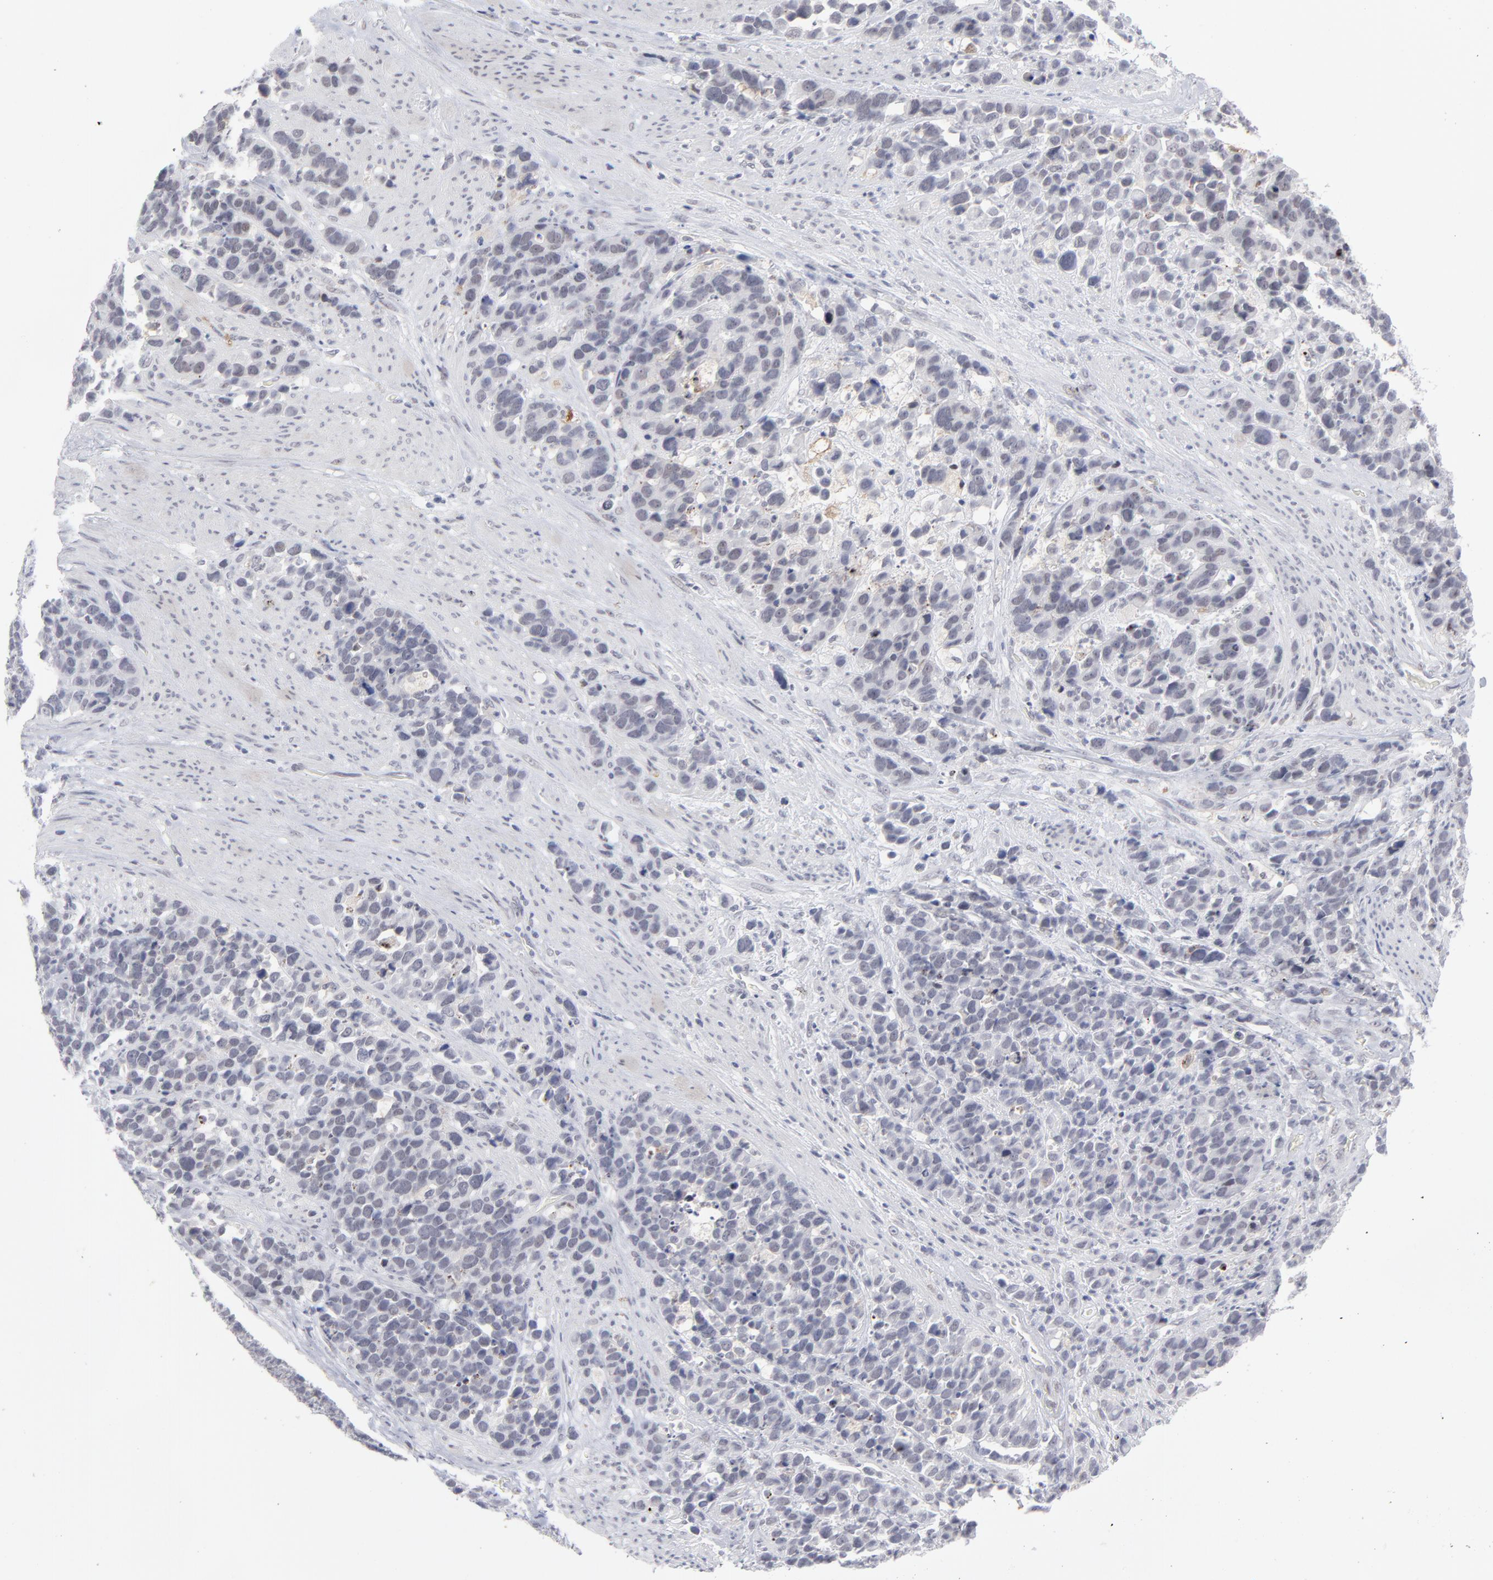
{"staining": {"intensity": "negative", "quantity": "none", "location": "none"}, "tissue": "stomach cancer", "cell_type": "Tumor cells", "image_type": "cancer", "snomed": [{"axis": "morphology", "description": "Adenocarcinoma, NOS"}, {"axis": "topography", "description": "Stomach, upper"}], "caption": "Tumor cells show no significant protein expression in stomach cancer.", "gene": "CCR2", "patient": {"sex": "male", "age": 71}}